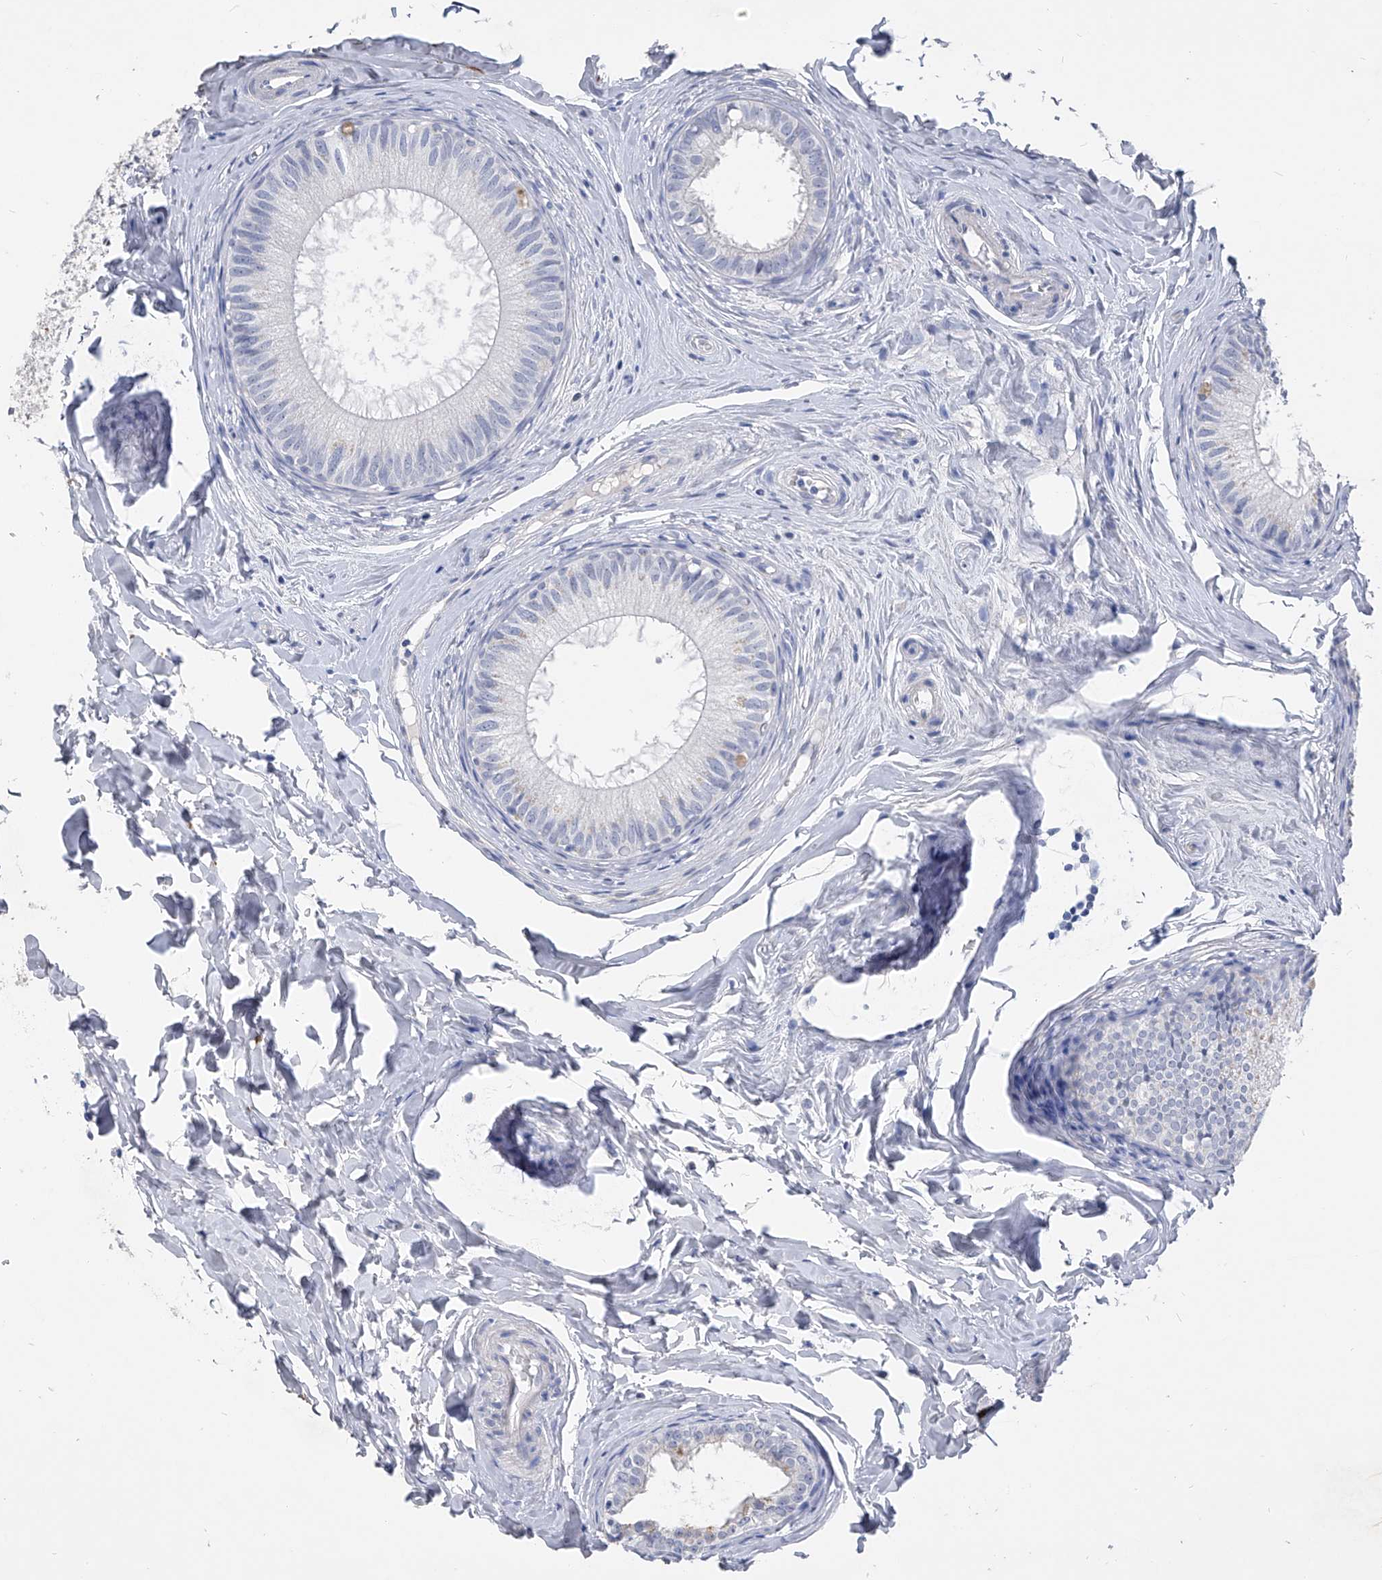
{"staining": {"intensity": "negative", "quantity": "none", "location": "none"}, "tissue": "epididymis", "cell_type": "Glandular cells", "image_type": "normal", "snomed": [{"axis": "morphology", "description": "Normal tissue, NOS"}, {"axis": "topography", "description": "Epididymis"}], "caption": "Image shows no significant protein positivity in glandular cells of unremarkable epididymis.", "gene": "ADRA1A", "patient": {"sex": "male", "age": 34}}